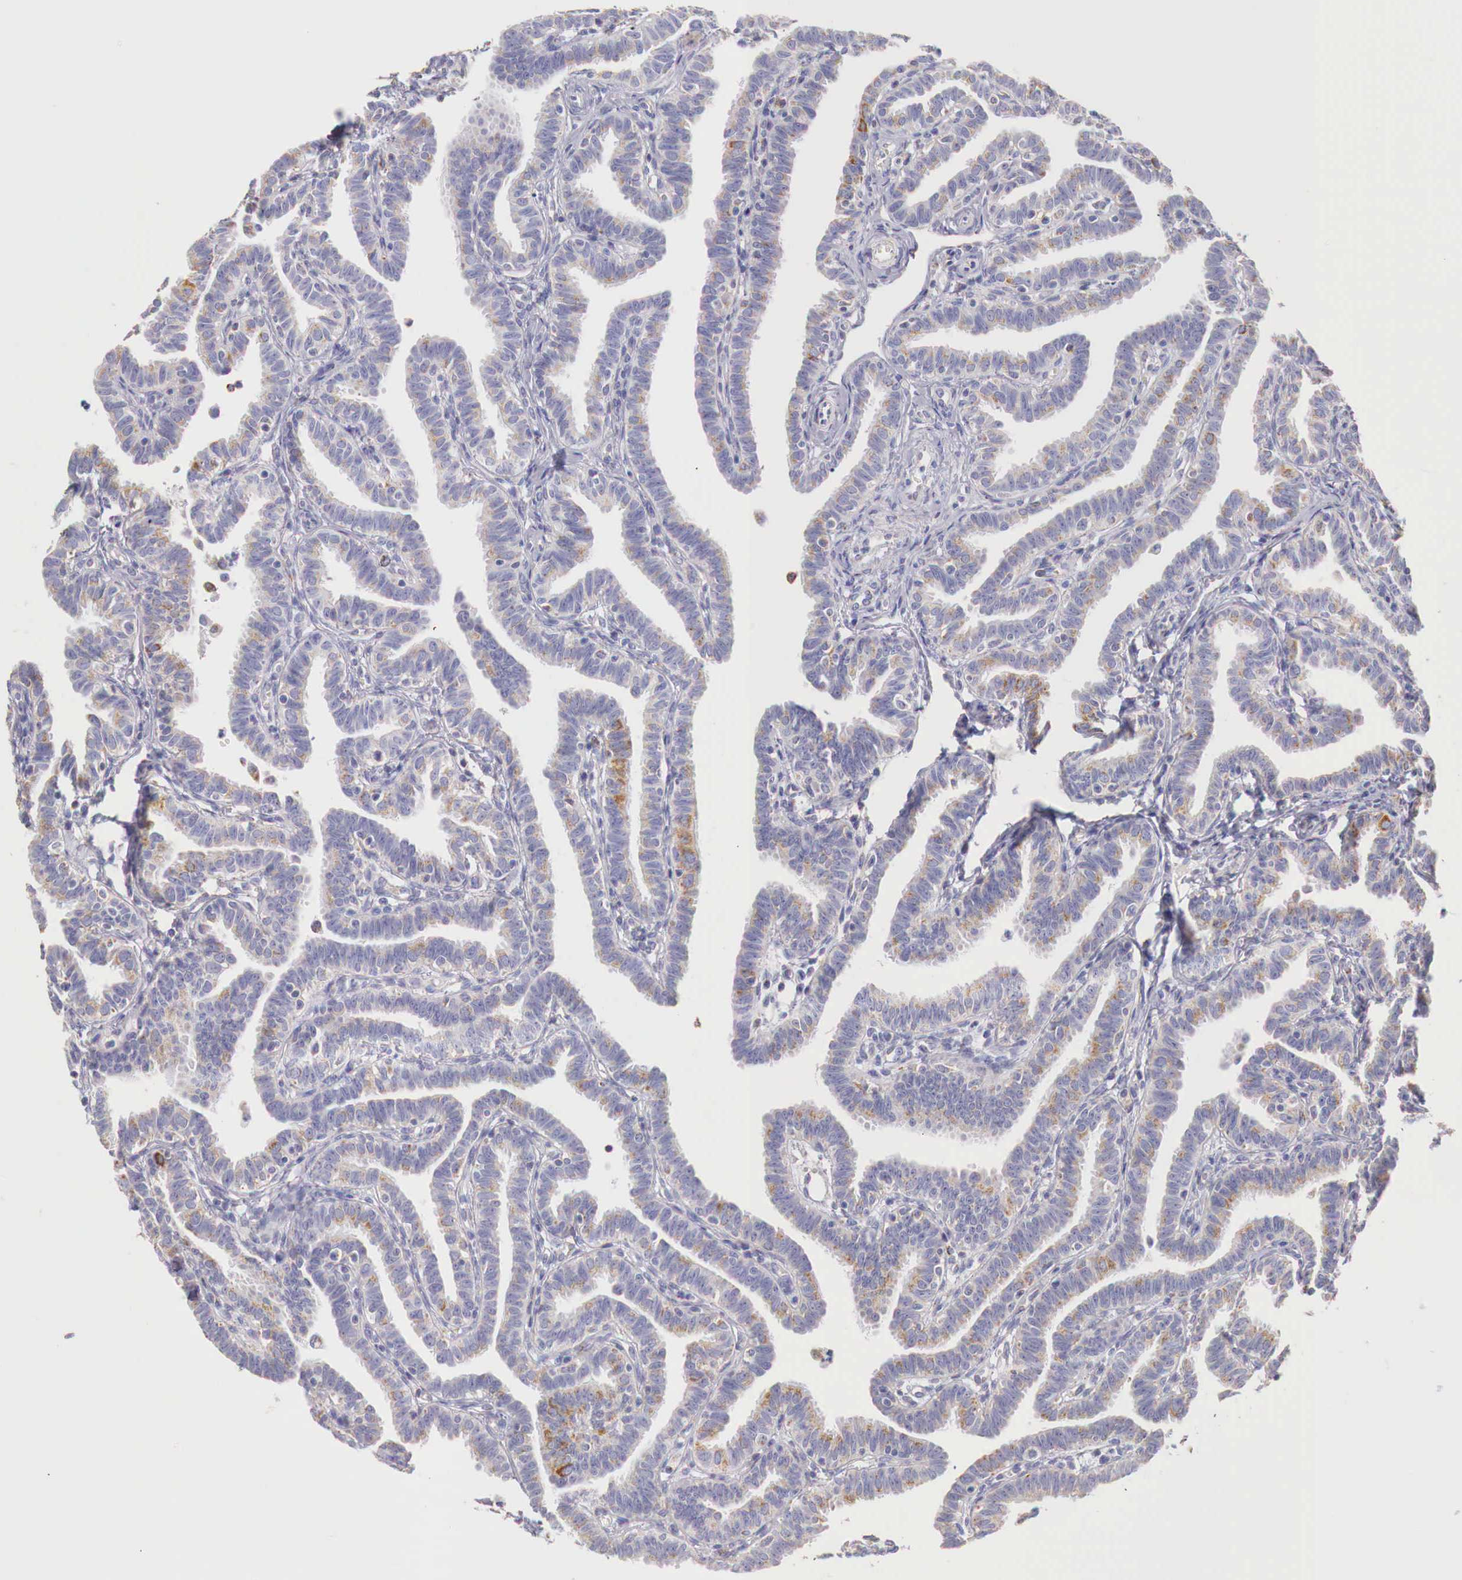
{"staining": {"intensity": "moderate", "quantity": ">75%", "location": "cytoplasmic/membranous"}, "tissue": "fallopian tube", "cell_type": "Glandular cells", "image_type": "normal", "snomed": [{"axis": "morphology", "description": "Normal tissue, NOS"}, {"axis": "topography", "description": "Fallopian tube"}], "caption": "Moderate cytoplasmic/membranous staining is present in approximately >75% of glandular cells in unremarkable fallopian tube.", "gene": "IDH3G", "patient": {"sex": "female", "age": 41}}